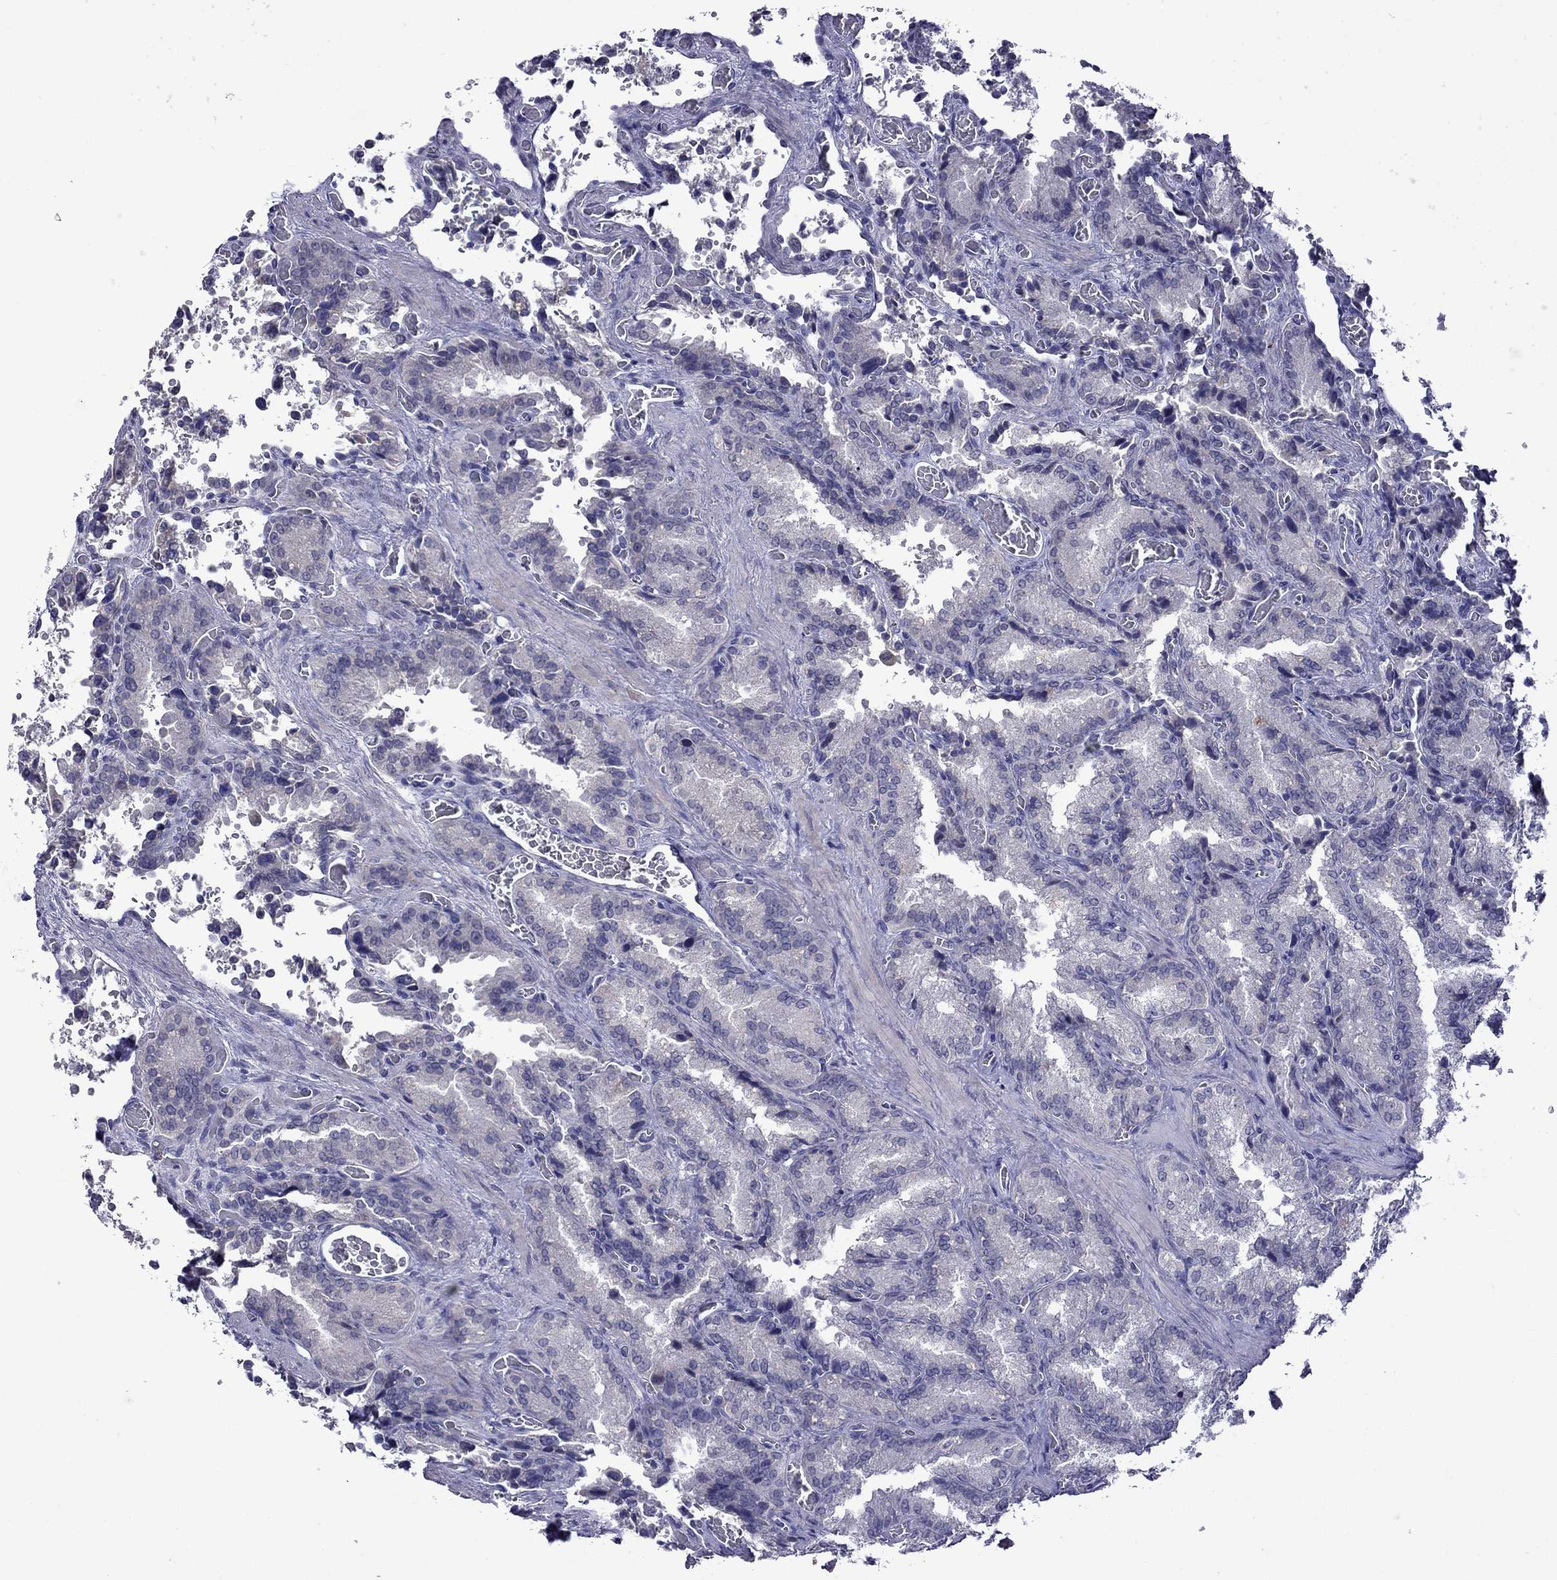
{"staining": {"intensity": "negative", "quantity": "none", "location": "none"}, "tissue": "seminal vesicle", "cell_type": "Glandular cells", "image_type": "normal", "snomed": [{"axis": "morphology", "description": "Normal tissue, NOS"}, {"axis": "topography", "description": "Seminal veicle"}], "caption": "Photomicrograph shows no protein expression in glandular cells of benign seminal vesicle. (IHC, brightfield microscopy, high magnification).", "gene": "STAR", "patient": {"sex": "male", "age": 37}}